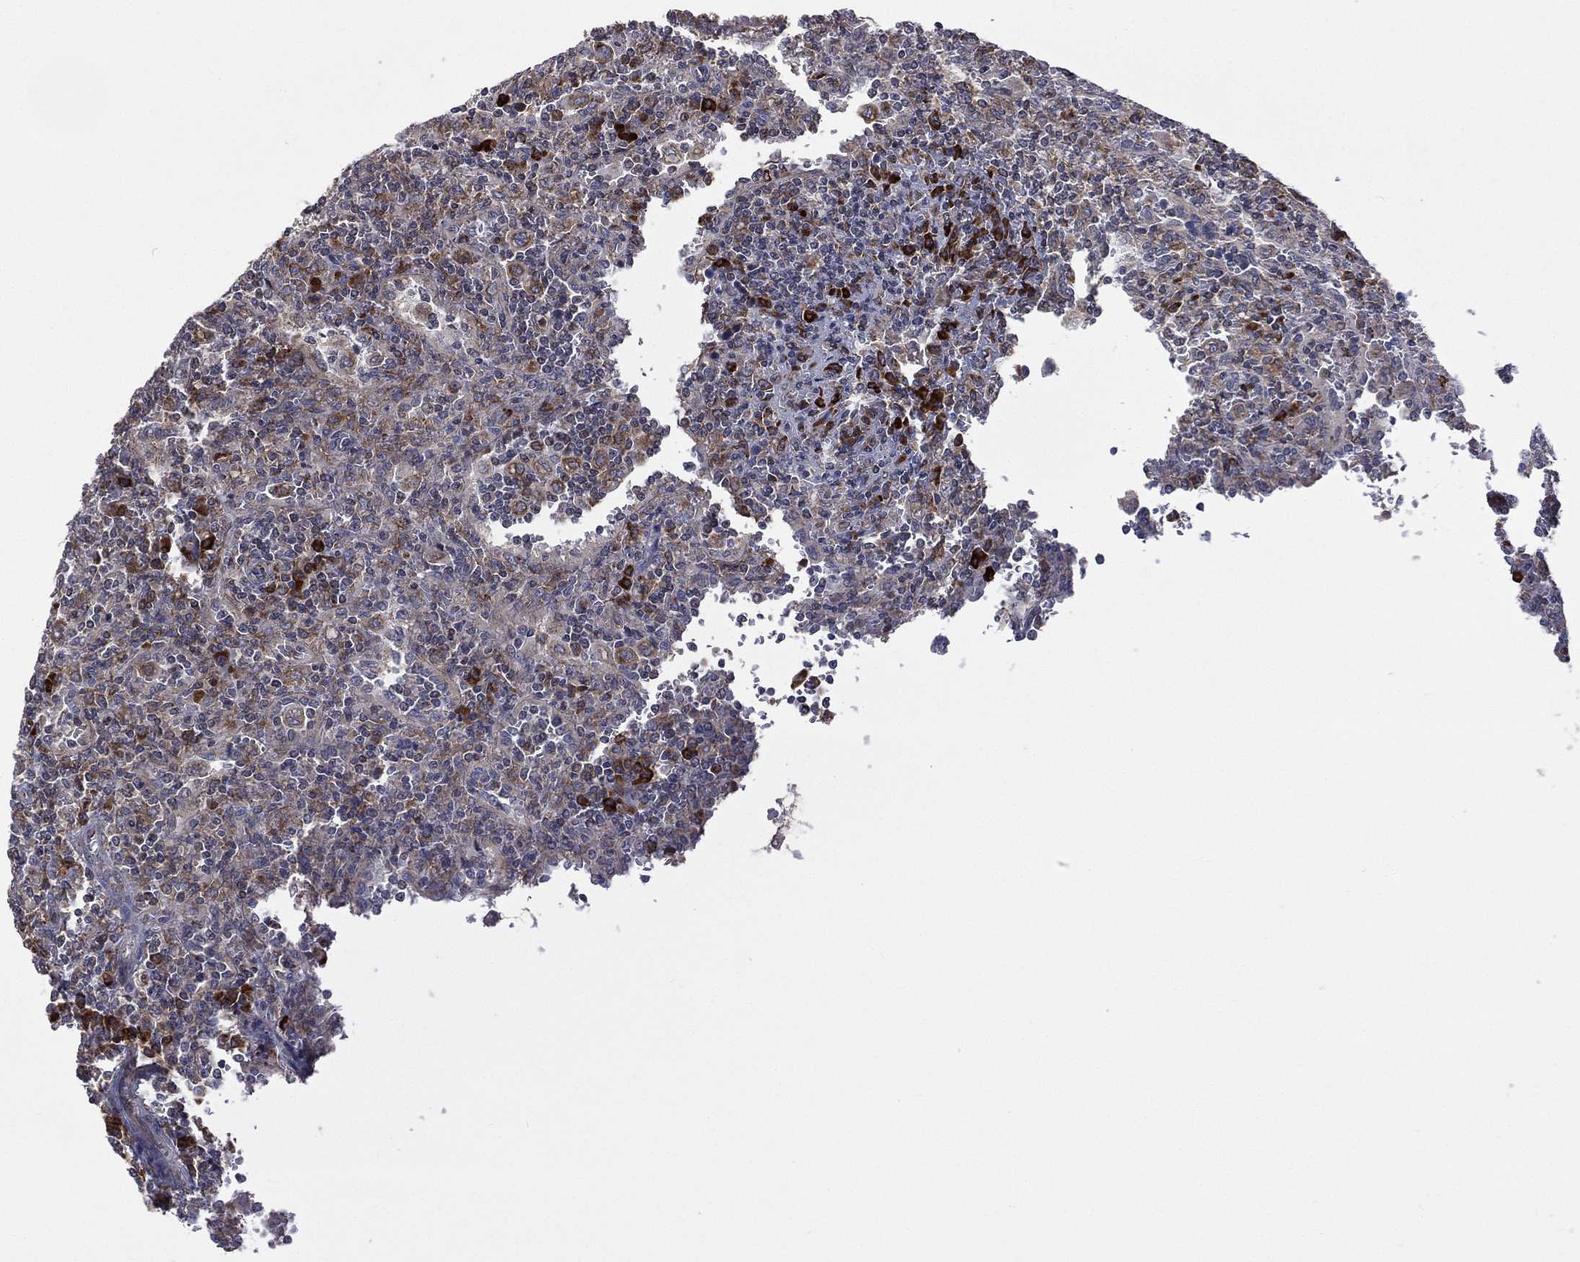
{"staining": {"intensity": "moderate", "quantity": "<25%", "location": "cytoplasmic/membranous"}, "tissue": "lymphoma", "cell_type": "Tumor cells", "image_type": "cancer", "snomed": [{"axis": "morphology", "description": "Malignant lymphoma, non-Hodgkin's type, Low grade"}, {"axis": "topography", "description": "Spleen"}], "caption": "Immunohistochemistry (DAB) staining of low-grade malignant lymphoma, non-Hodgkin's type exhibits moderate cytoplasmic/membranous protein staining in about <25% of tumor cells. (IHC, brightfield microscopy, high magnification).", "gene": "C20orf96", "patient": {"sex": "male", "age": 62}}